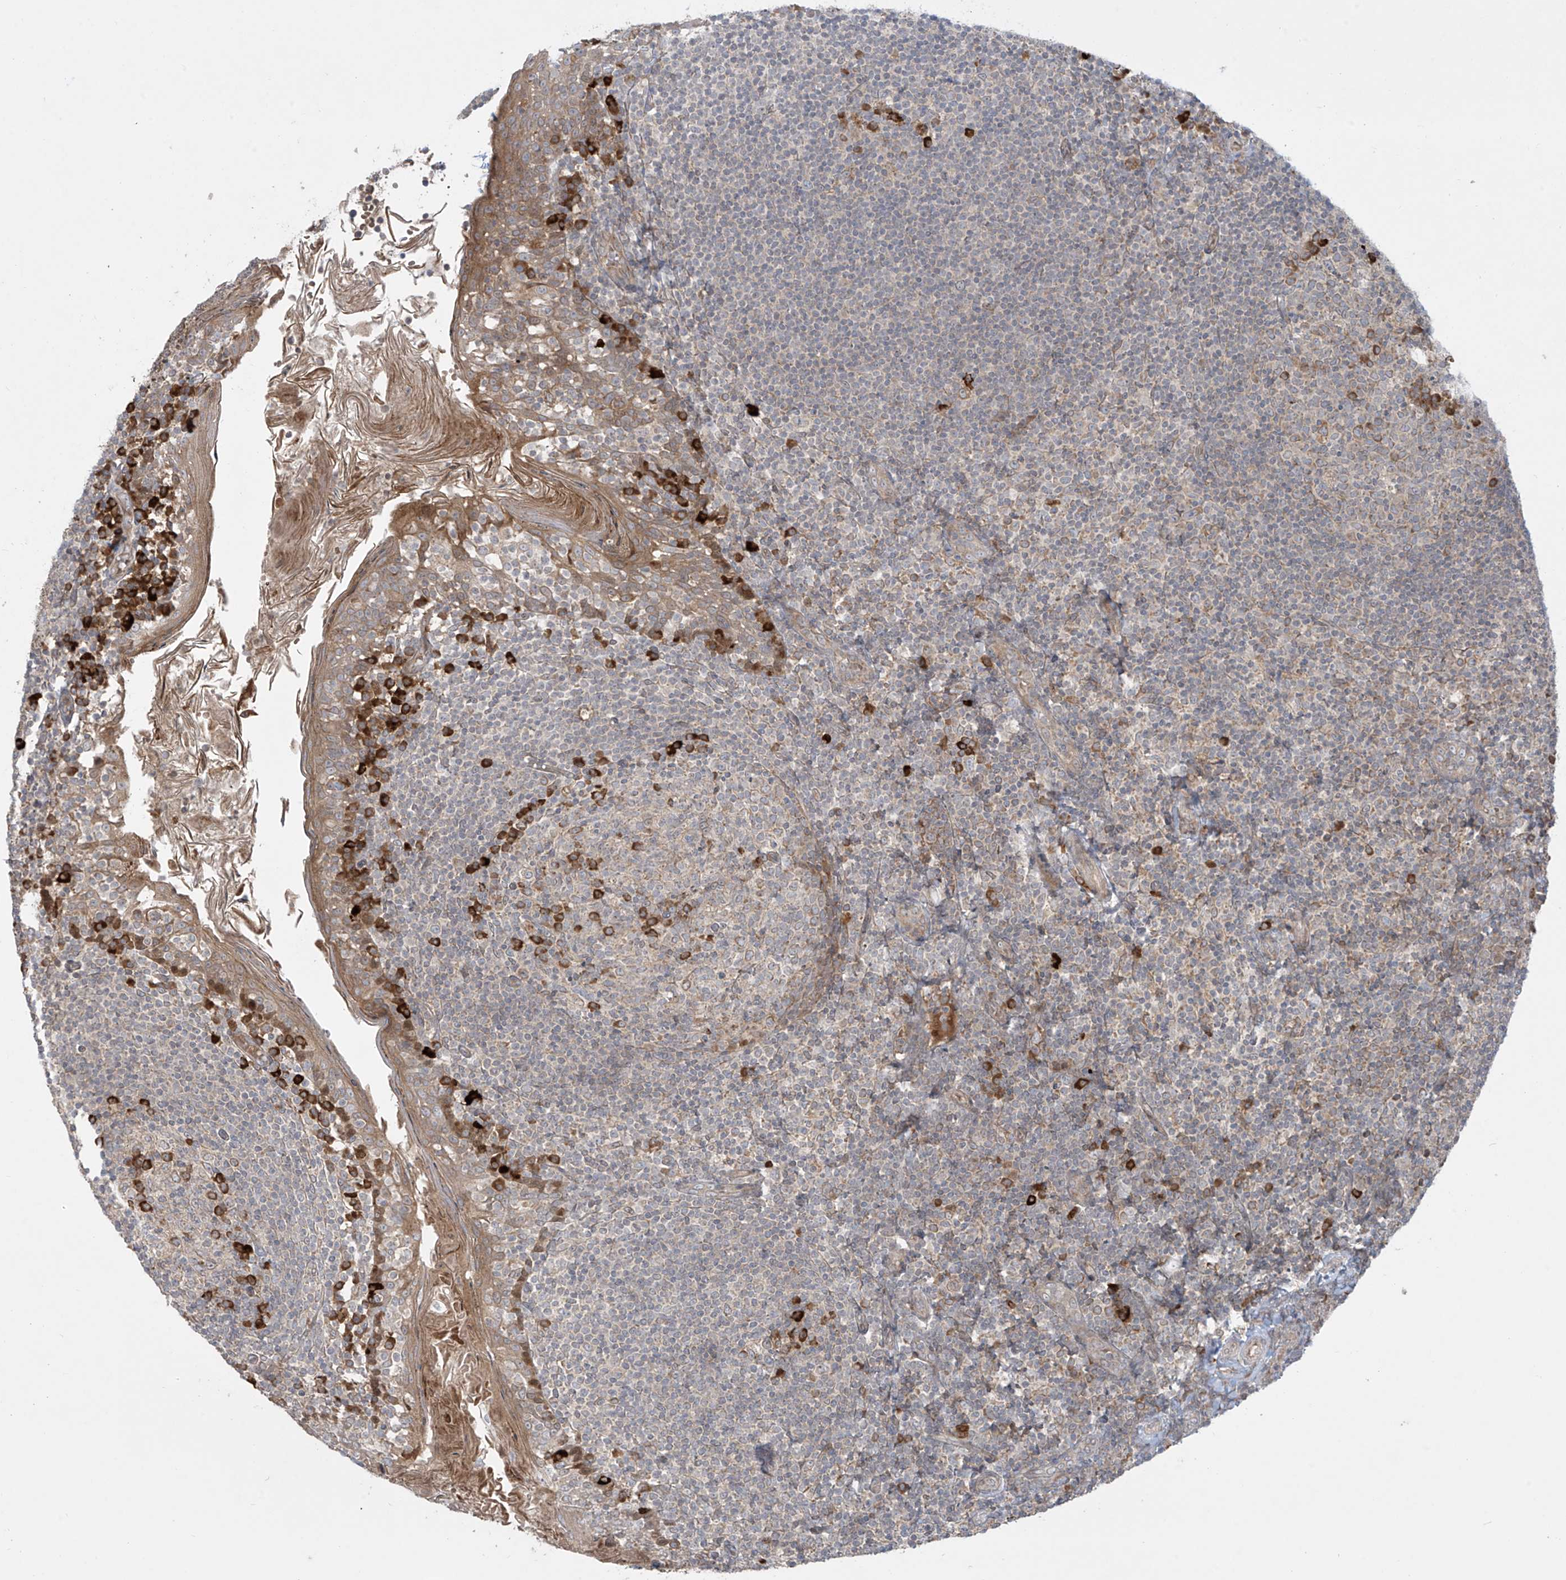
{"staining": {"intensity": "strong", "quantity": "<25%", "location": "cytoplasmic/membranous"}, "tissue": "tonsil", "cell_type": "Germinal center cells", "image_type": "normal", "snomed": [{"axis": "morphology", "description": "Normal tissue, NOS"}, {"axis": "topography", "description": "Tonsil"}], "caption": "The image demonstrates a brown stain indicating the presence of a protein in the cytoplasmic/membranous of germinal center cells in tonsil. (DAB IHC, brown staining for protein, blue staining for nuclei).", "gene": "PPAT", "patient": {"sex": "female", "age": 19}}